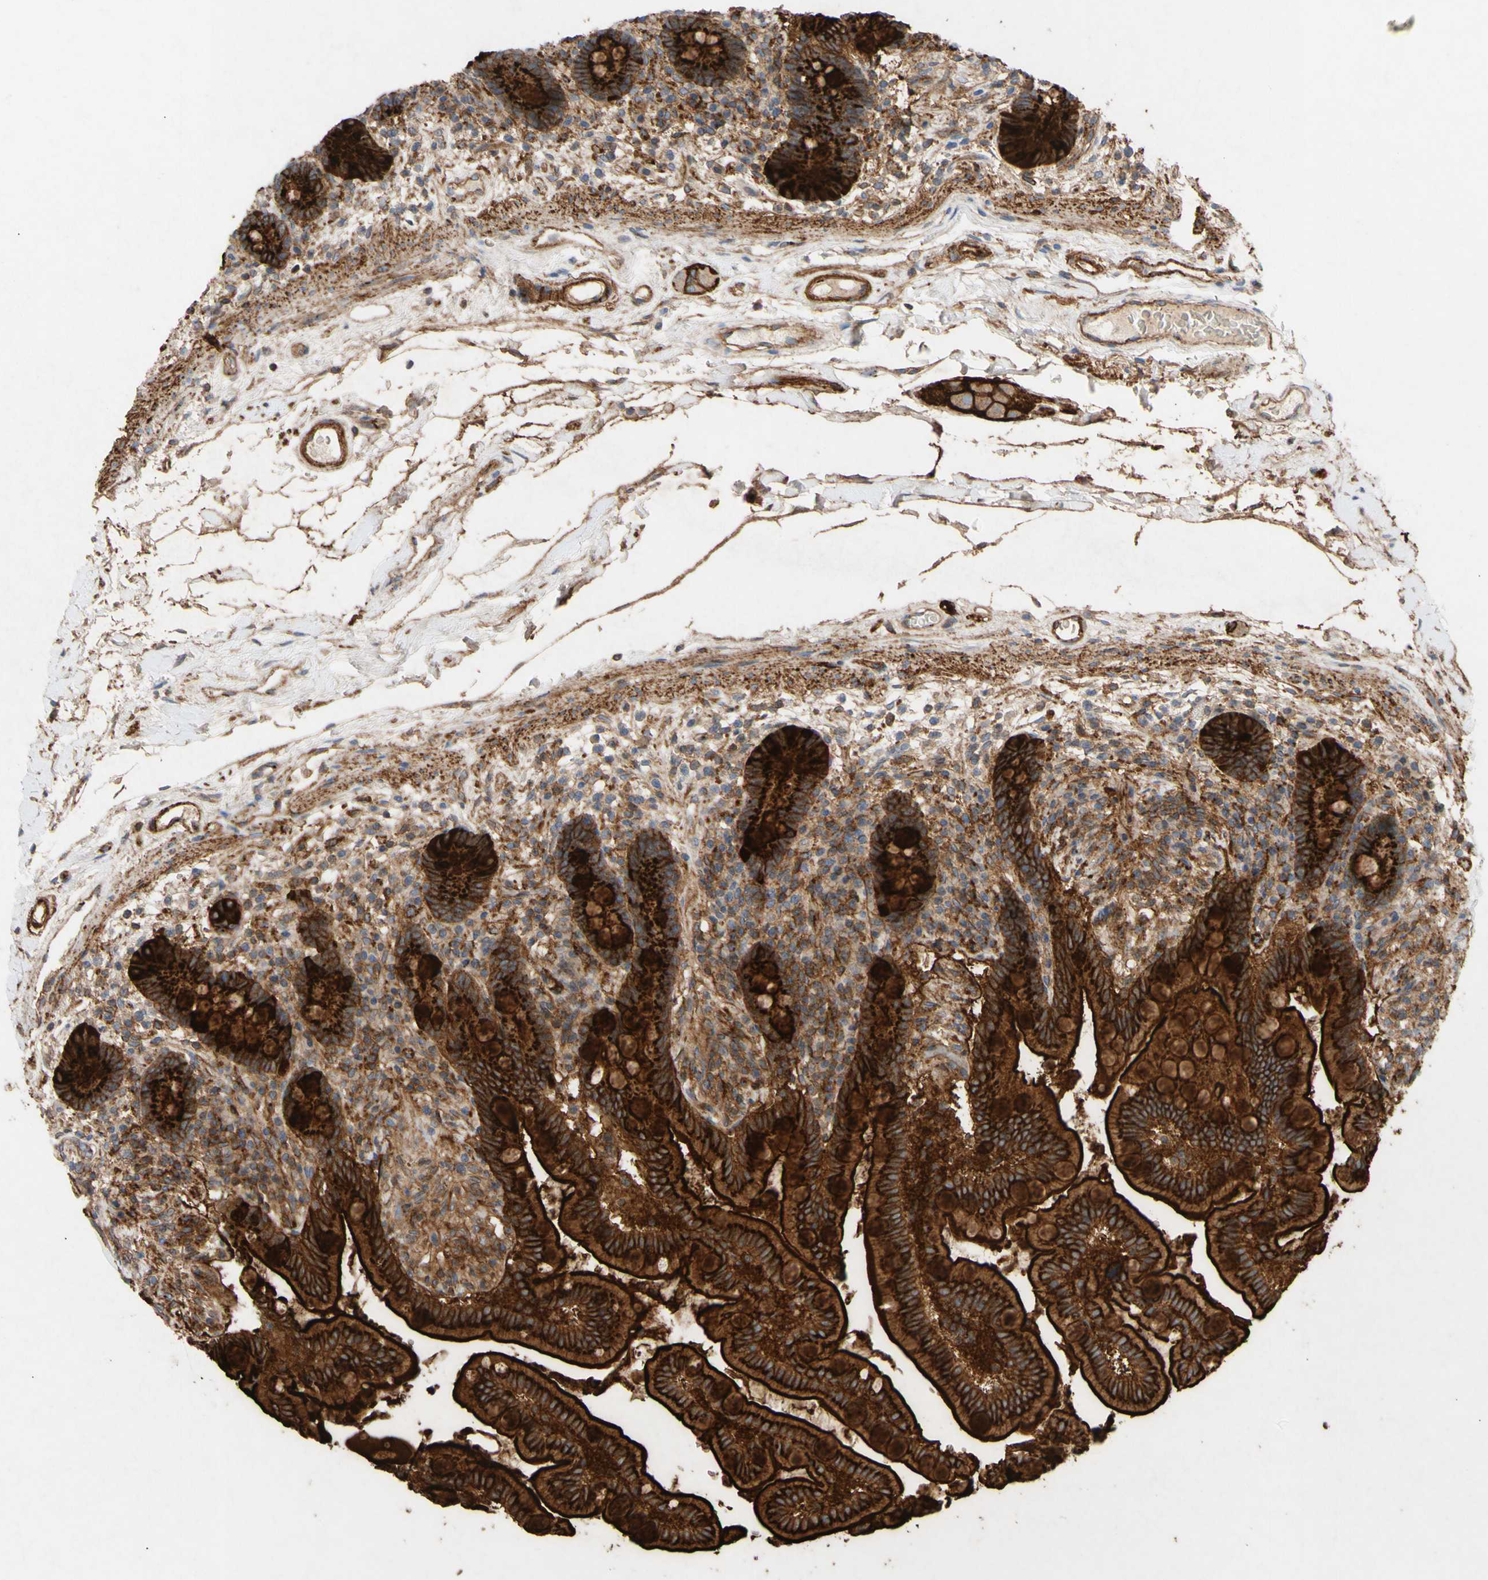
{"staining": {"intensity": "strong", "quantity": ">75%", "location": "cytoplasmic/membranous"}, "tissue": "colon", "cell_type": "Endothelial cells", "image_type": "normal", "snomed": [{"axis": "morphology", "description": "Normal tissue, NOS"}, {"axis": "topography", "description": "Colon"}], "caption": "DAB immunohistochemical staining of unremarkable human colon exhibits strong cytoplasmic/membranous protein positivity in about >75% of endothelial cells.", "gene": "ATP2A3", "patient": {"sex": "male", "age": 73}}